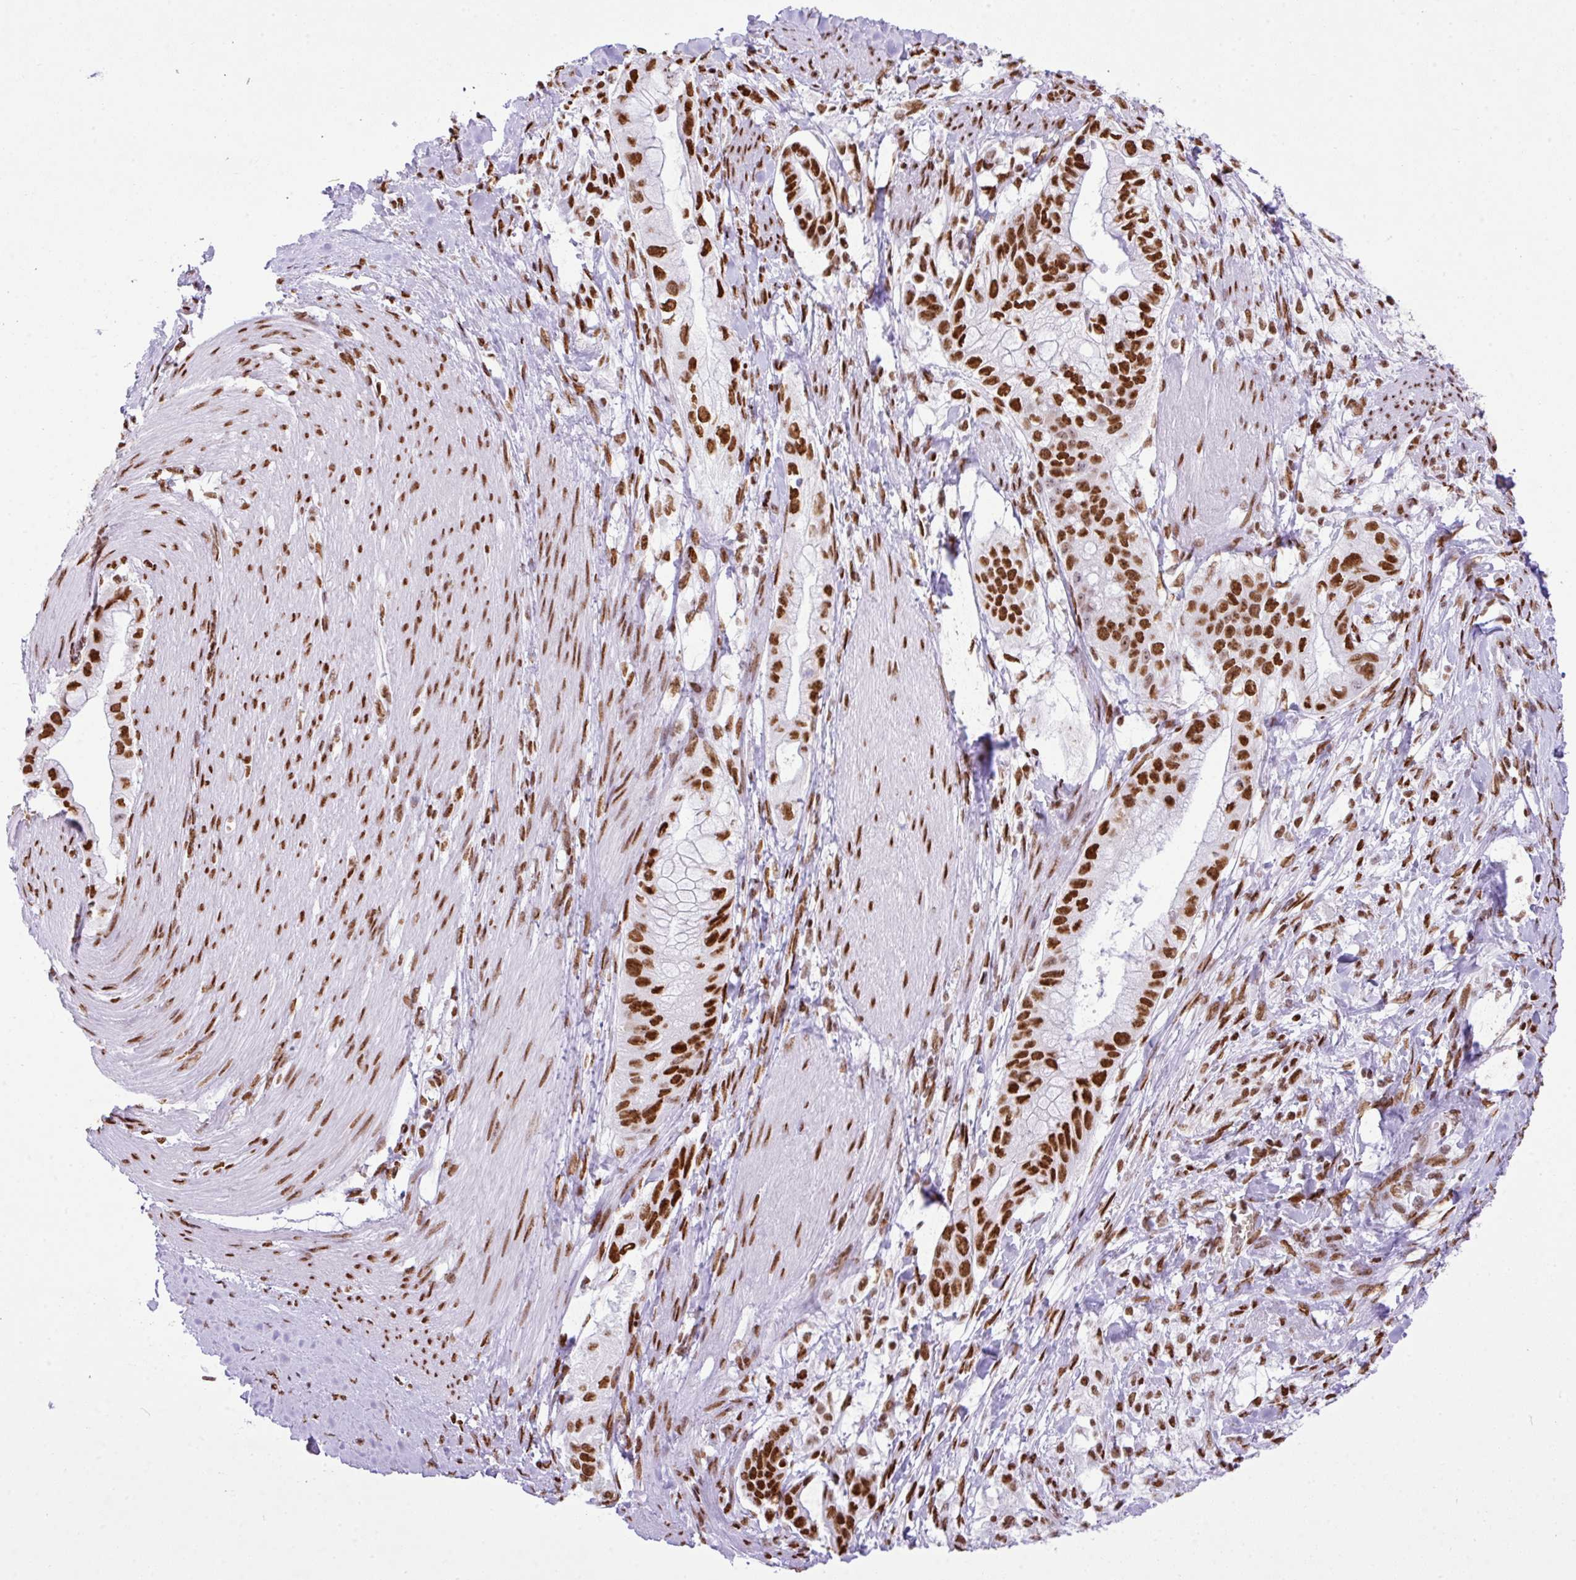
{"staining": {"intensity": "strong", "quantity": ">75%", "location": "nuclear"}, "tissue": "pancreatic cancer", "cell_type": "Tumor cells", "image_type": "cancer", "snomed": [{"axis": "morphology", "description": "Adenocarcinoma, NOS"}, {"axis": "topography", "description": "Pancreas"}], "caption": "High-power microscopy captured an immunohistochemistry micrograph of pancreatic adenocarcinoma, revealing strong nuclear staining in about >75% of tumor cells.", "gene": "RARG", "patient": {"sex": "male", "age": 48}}